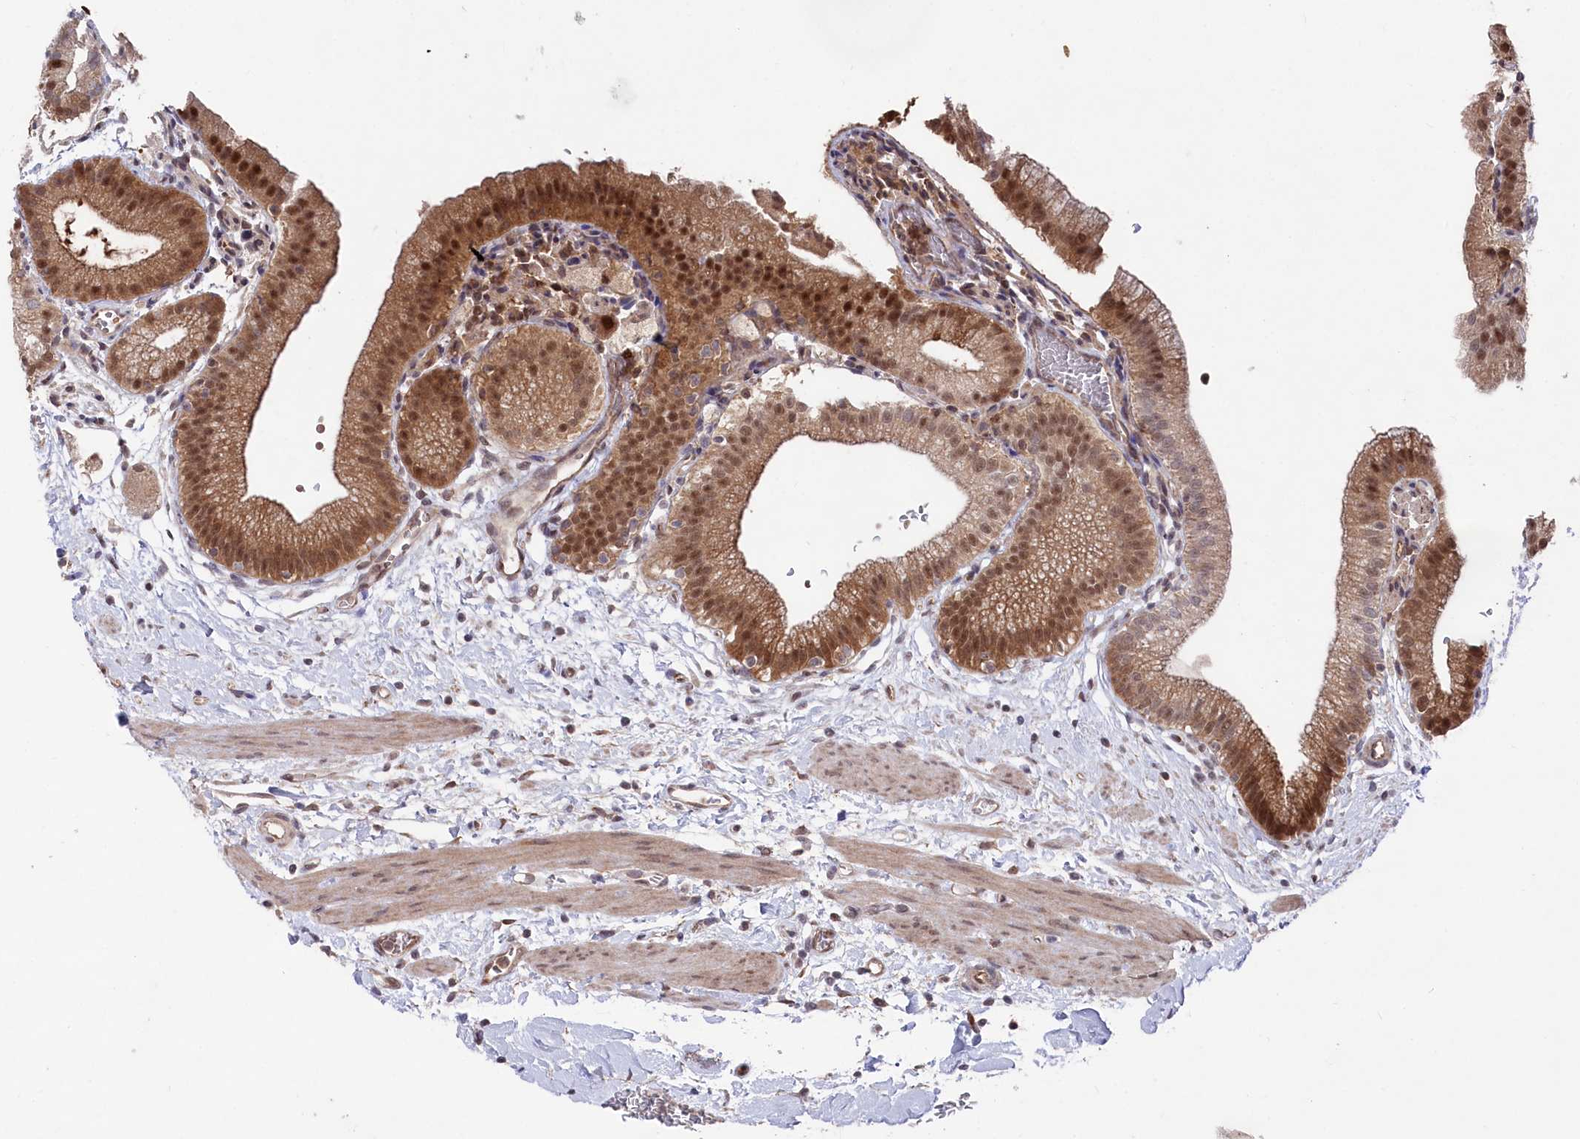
{"staining": {"intensity": "moderate", "quantity": ">75%", "location": "cytoplasmic/membranous,nuclear"}, "tissue": "gallbladder", "cell_type": "Glandular cells", "image_type": "normal", "snomed": [{"axis": "morphology", "description": "Normal tissue, NOS"}, {"axis": "topography", "description": "Gallbladder"}], "caption": "Protein expression analysis of unremarkable gallbladder reveals moderate cytoplasmic/membranous,nuclear positivity in about >75% of glandular cells.", "gene": "PSMA1", "patient": {"sex": "male", "age": 55}}